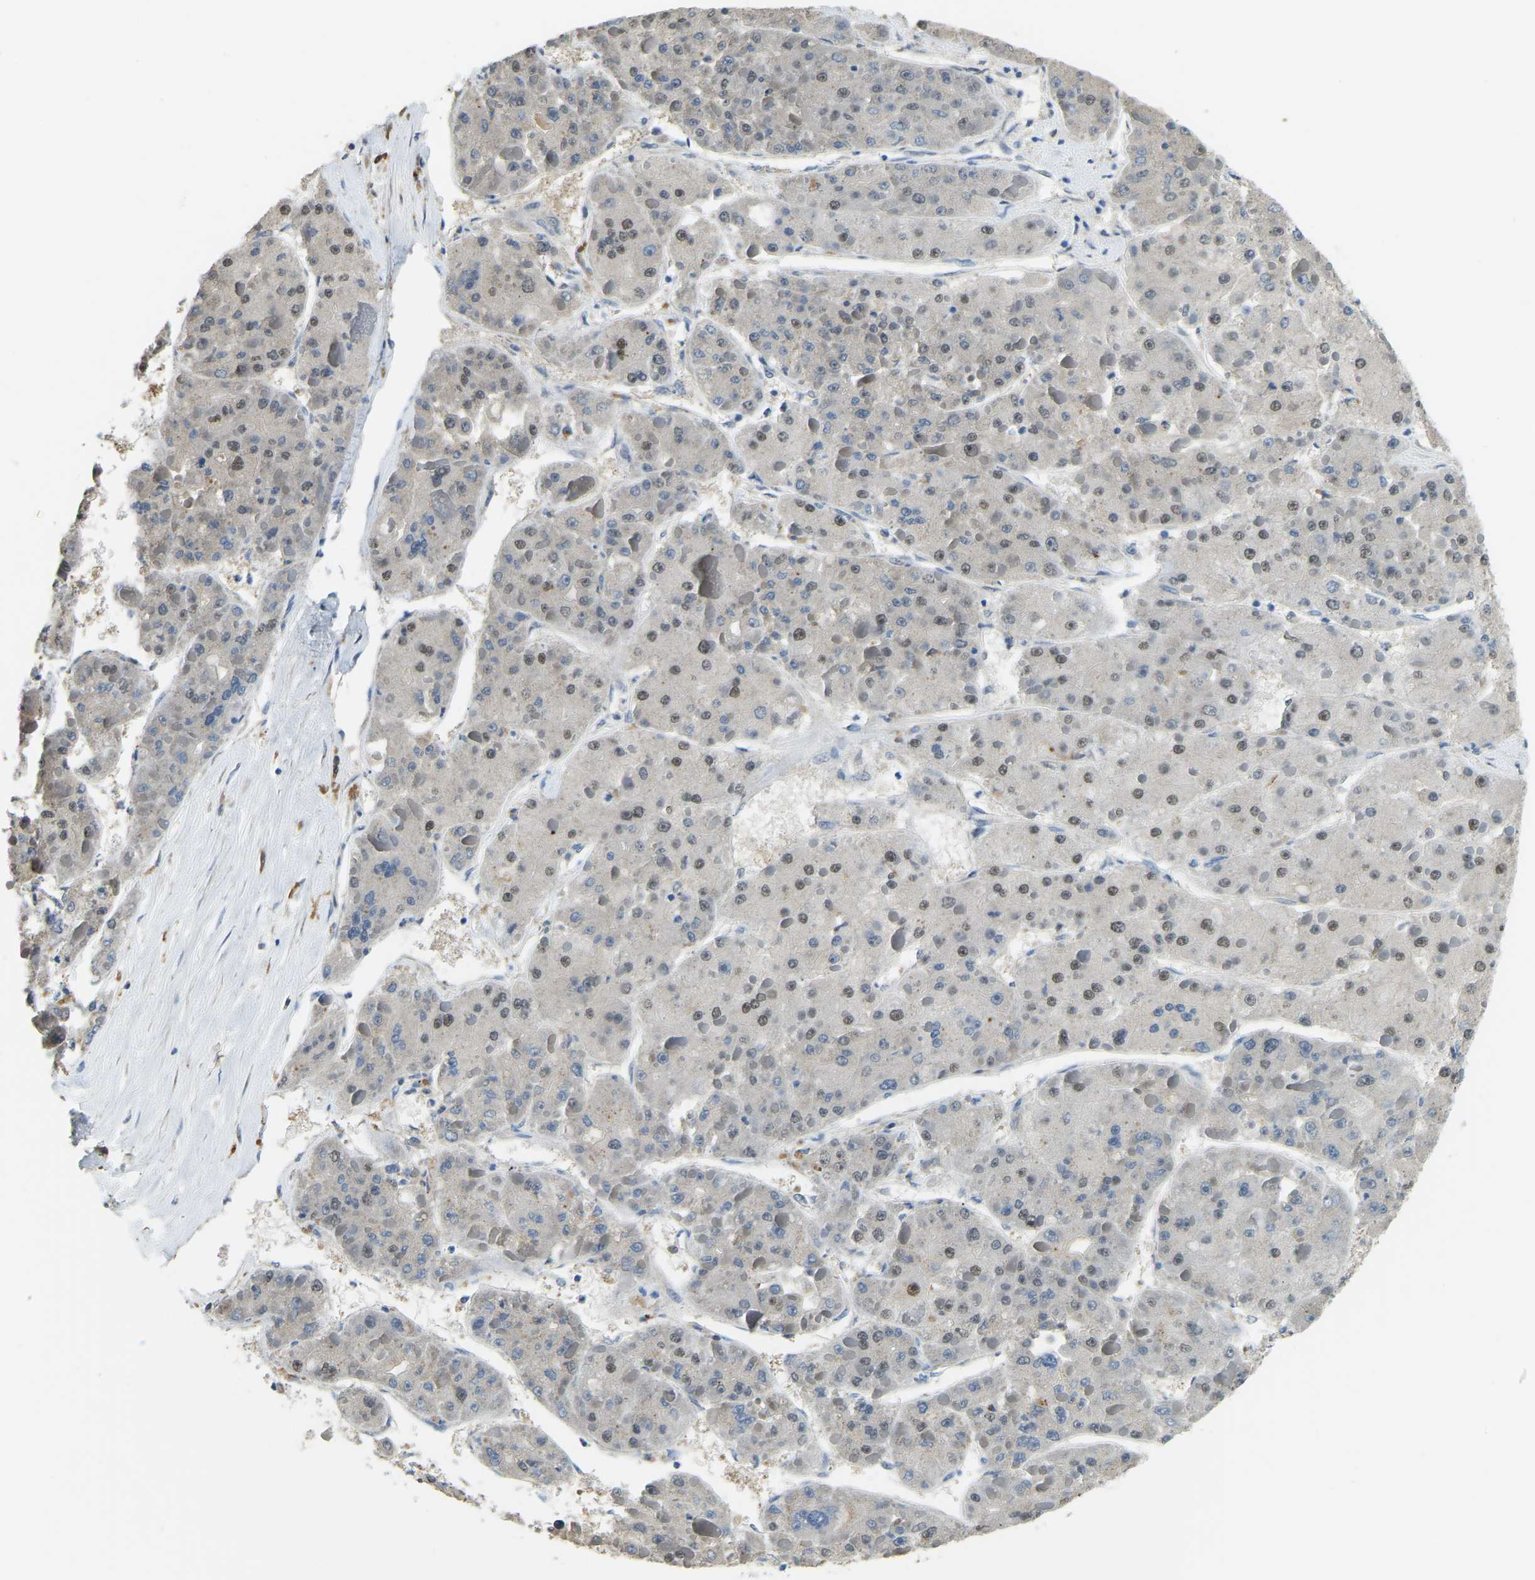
{"staining": {"intensity": "moderate", "quantity": "25%-75%", "location": "nuclear"}, "tissue": "liver cancer", "cell_type": "Tumor cells", "image_type": "cancer", "snomed": [{"axis": "morphology", "description": "Carcinoma, Hepatocellular, NOS"}, {"axis": "topography", "description": "Liver"}], "caption": "Liver cancer stained with immunohistochemistry (IHC) reveals moderate nuclear expression in about 25%-75% of tumor cells.", "gene": "NANS", "patient": {"sex": "female", "age": 73}}